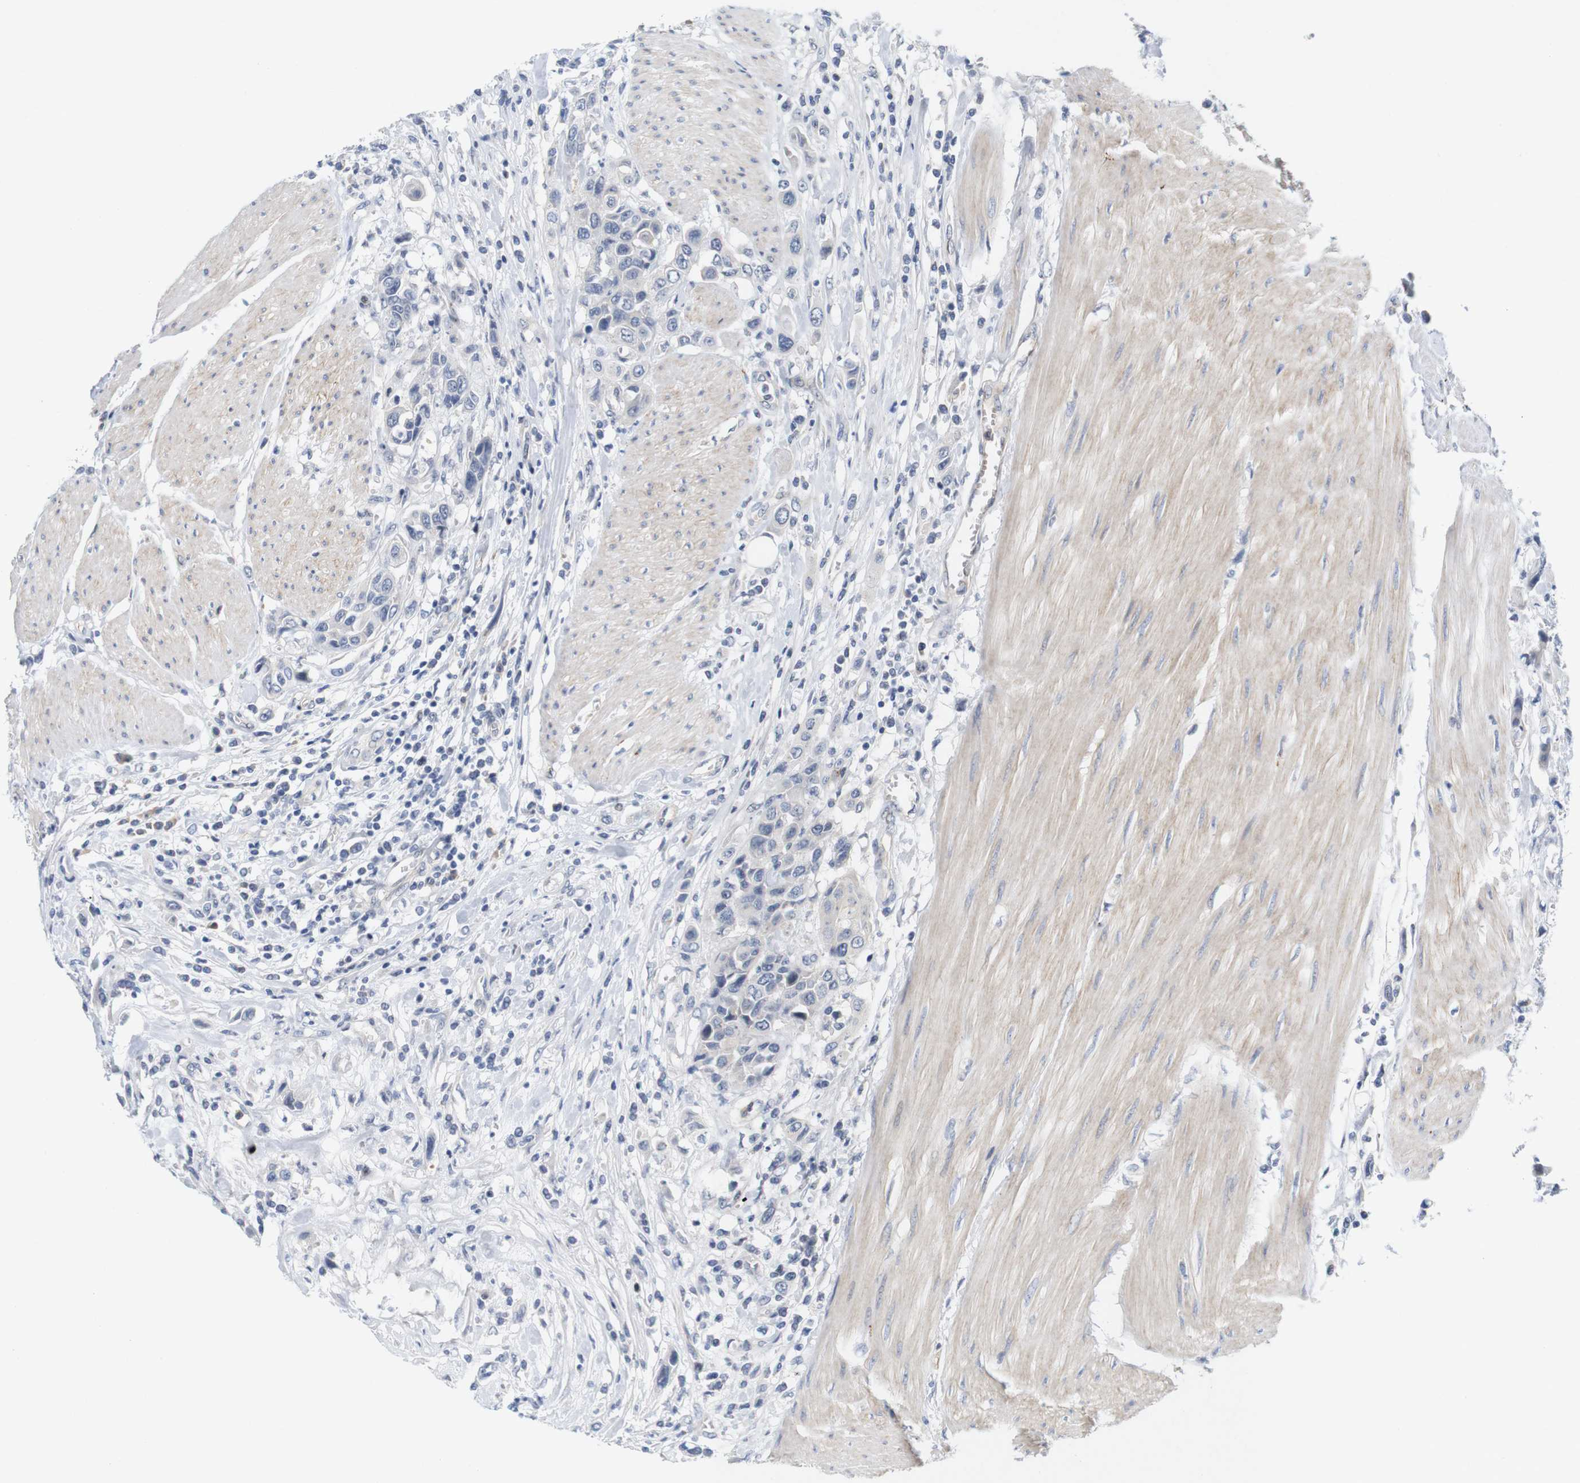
{"staining": {"intensity": "negative", "quantity": "none", "location": "none"}, "tissue": "urothelial cancer", "cell_type": "Tumor cells", "image_type": "cancer", "snomed": [{"axis": "morphology", "description": "Urothelial carcinoma, High grade"}, {"axis": "topography", "description": "Urinary bladder"}], "caption": "Immunohistochemistry image of human urothelial carcinoma (high-grade) stained for a protein (brown), which shows no positivity in tumor cells.", "gene": "CYB561", "patient": {"sex": "male", "age": 50}}